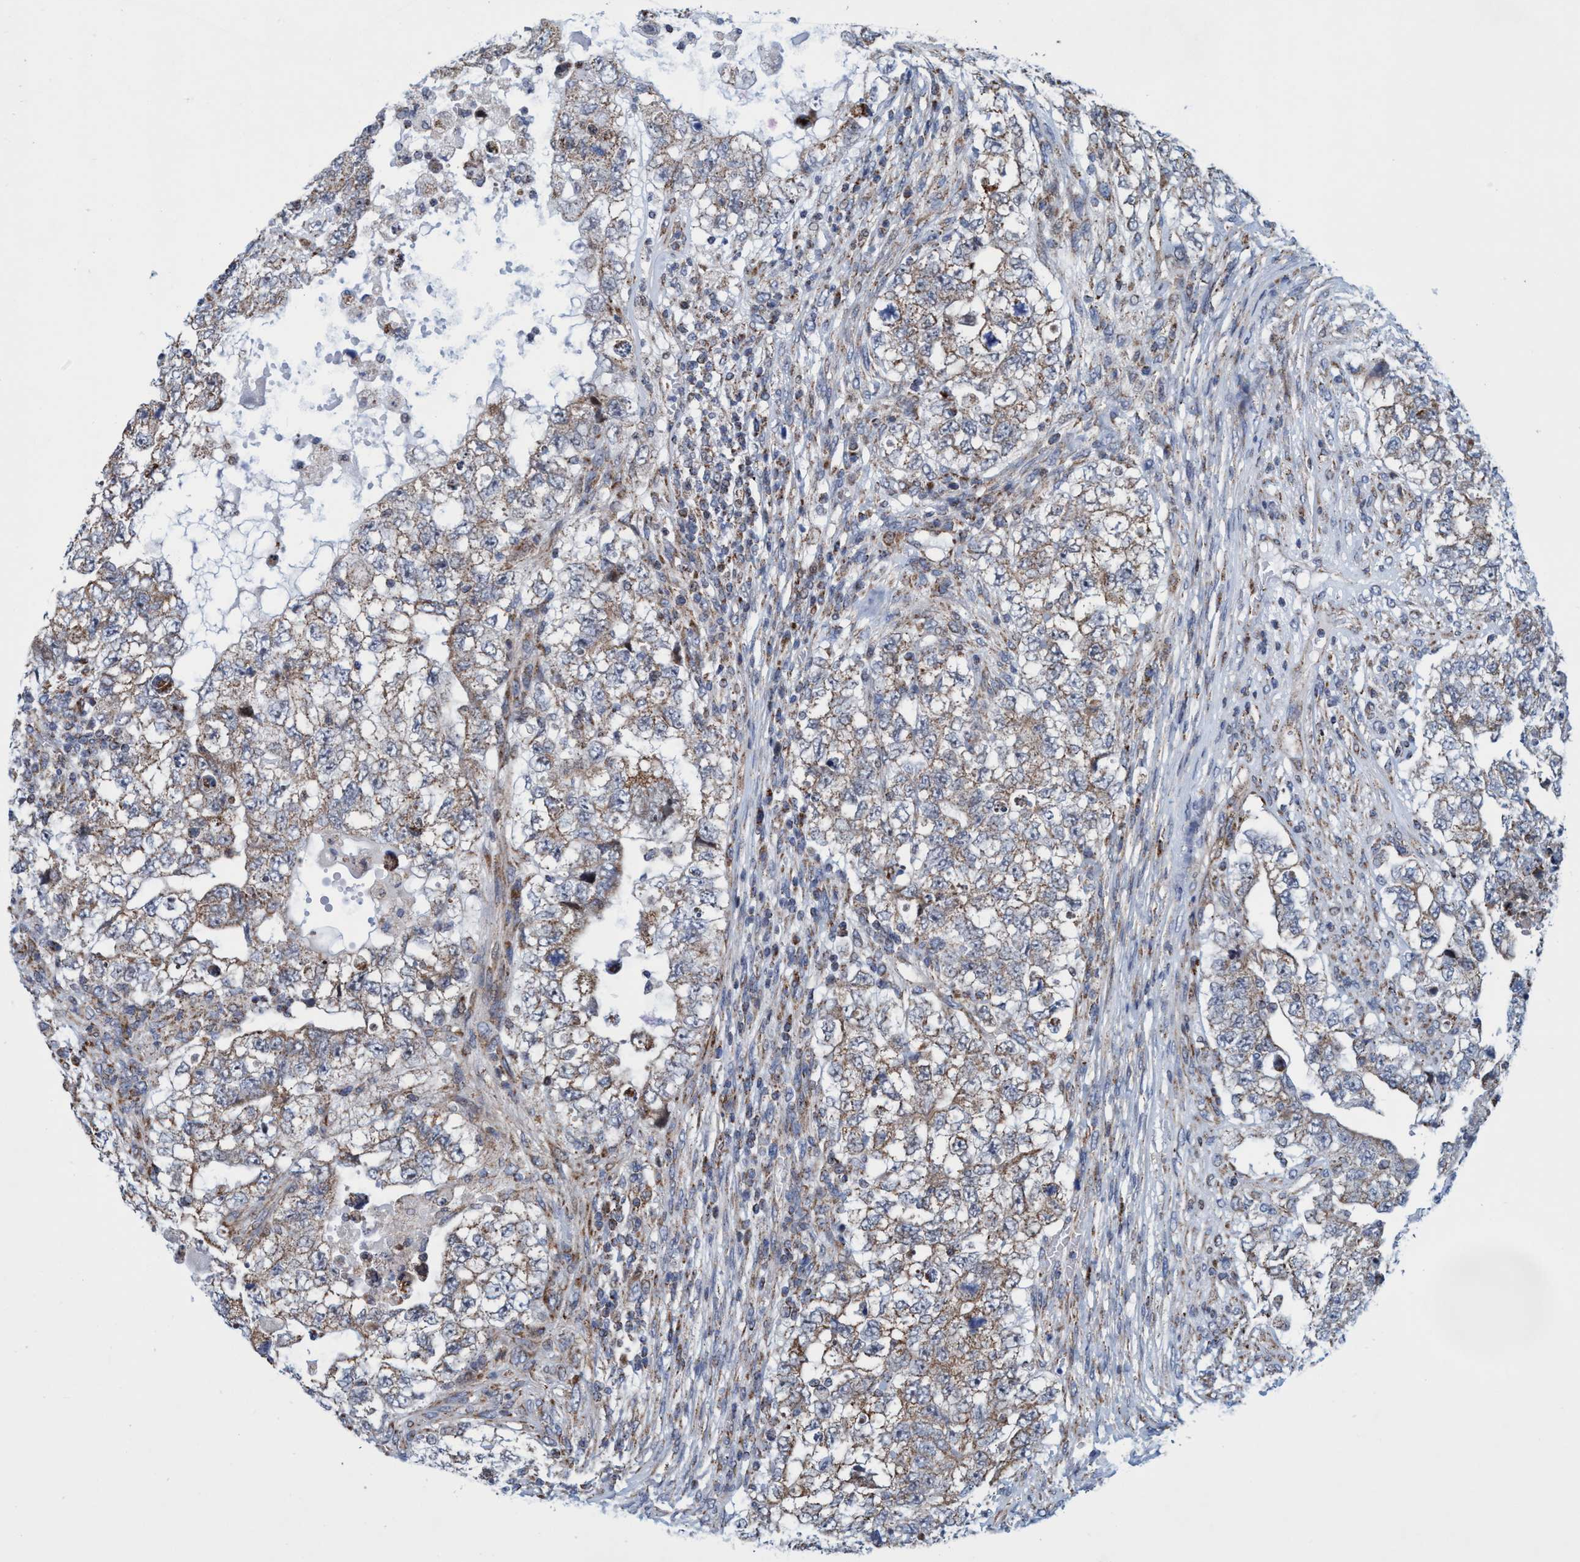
{"staining": {"intensity": "weak", "quantity": ">75%", "location": "cytoplasmic/membranous"}, "tissue": "testis cancer", "cell_type": "Tumor cells", "image_type": "cancer", "snomed": [{"axis": "morphology", "description": "Carcinoma, Embryonal, NOS"}, {"axis": "topography", "description": "Testis"}], "caption": "Immunohistochemistry (DAB) staining of embryonal carcinoma (testis) exhibits weak cytoplasmic/membranous protein staining in about >75% of tumor cells.", "gene": "POLR1F", "patient": {"sex": "male", "age": 36}}